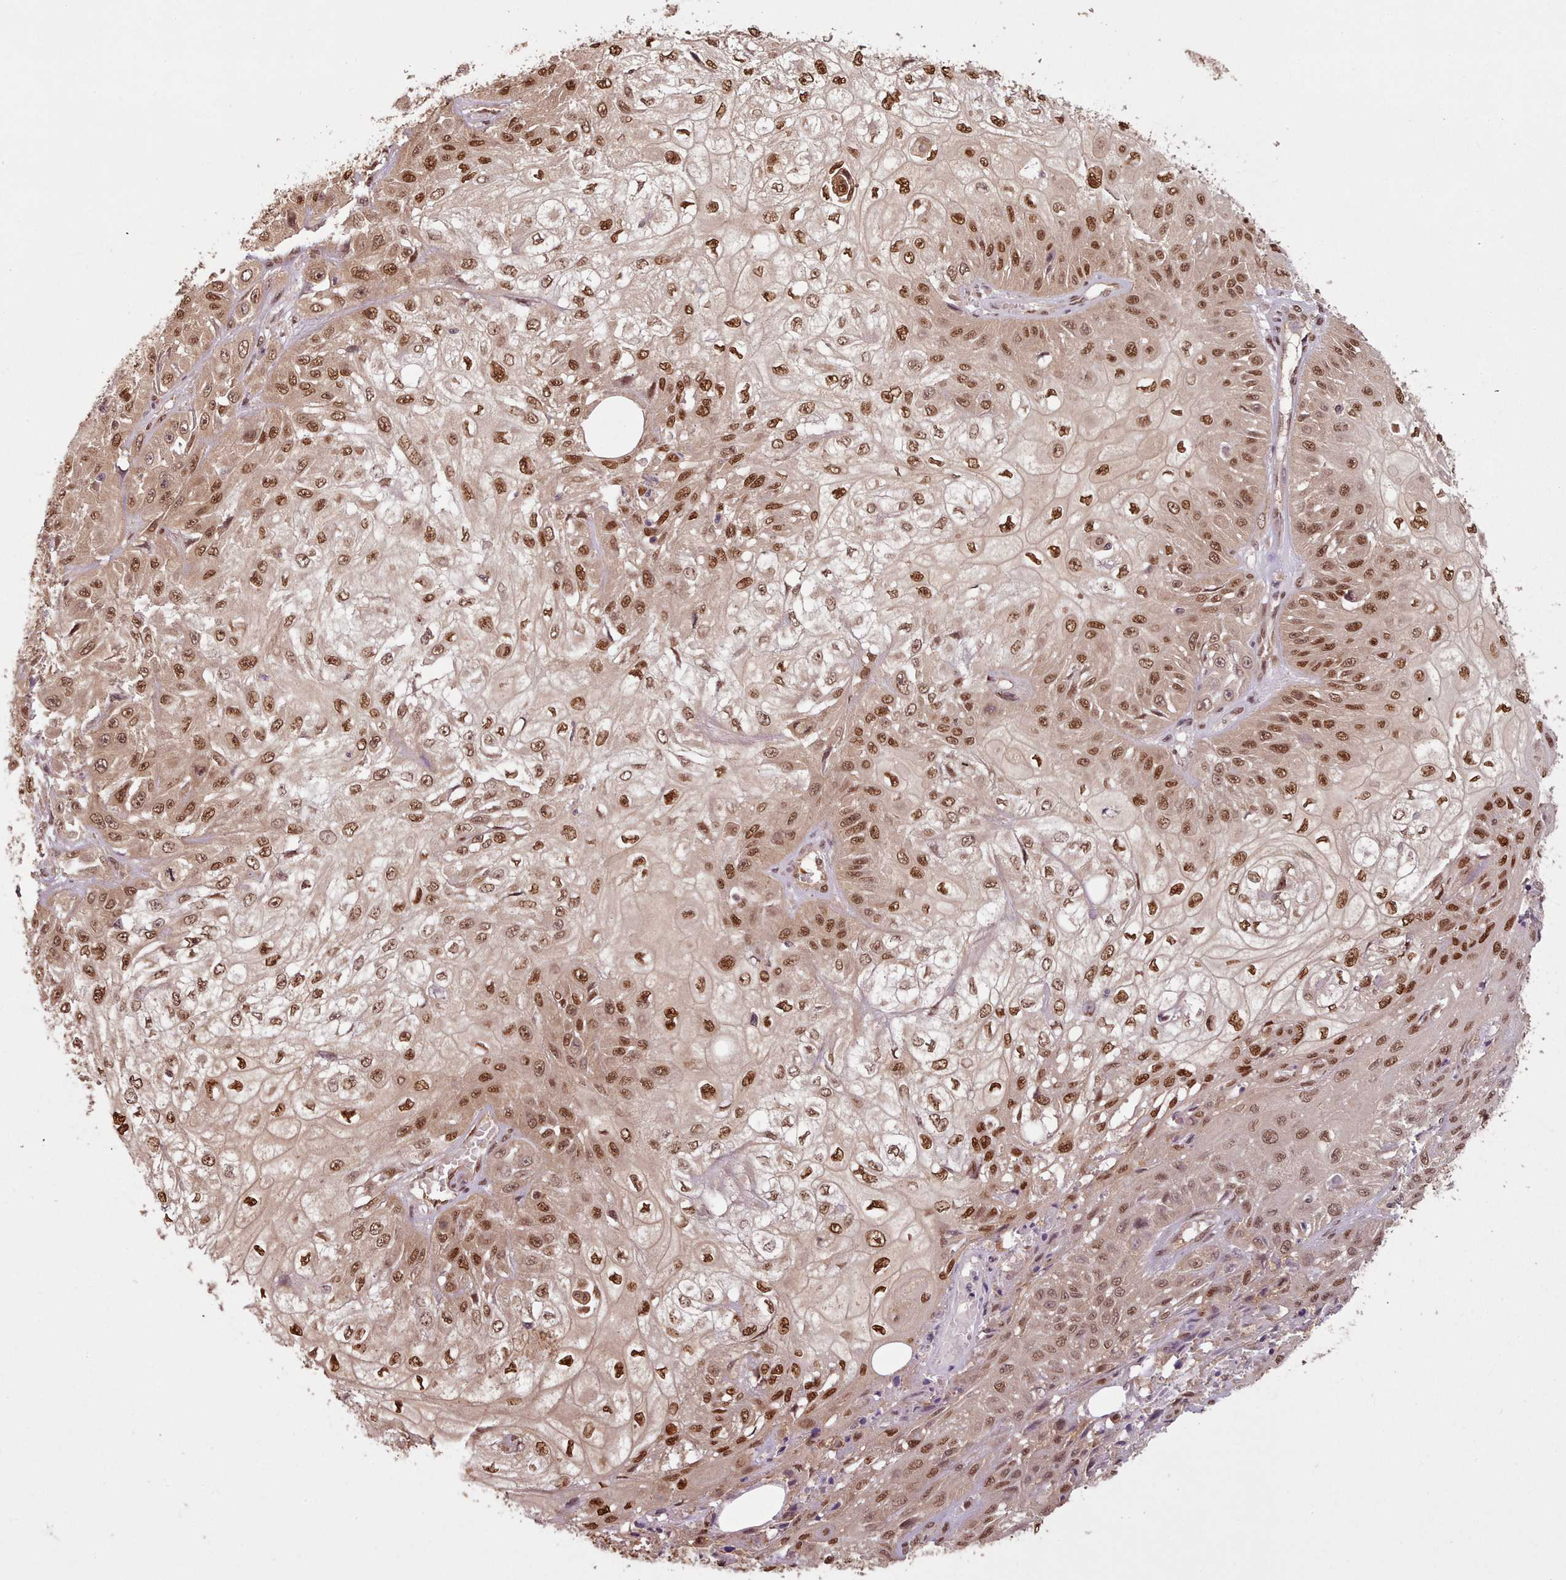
{"staining": {"intensity": "moderate", "quantity": ">75%", "location": "nuclear"}, "tissue": "skin cancer", "cell_type": "Tumor cells", "image_type": "cancer", "snomed": [{"axis": "morphology", "description": "Squamous cell carcinoma, NOS"}, {"axis": "morphology", "description": "Squamous cell carcinoma, metastatic, NOS"}, {"axis": "topography", "description": "Skin"}, {"axis": "topography", "description": "Lymph node"}], "caption": "This image demonstrates immunohistochemistry (IHC) staining of human skin metastatic squamous cell carcinoma, with medium moderate nuclear expression in about >75% of tumor cells.", "gene": "RPS27A", "patient": {"sex": "male", "age": 75}}